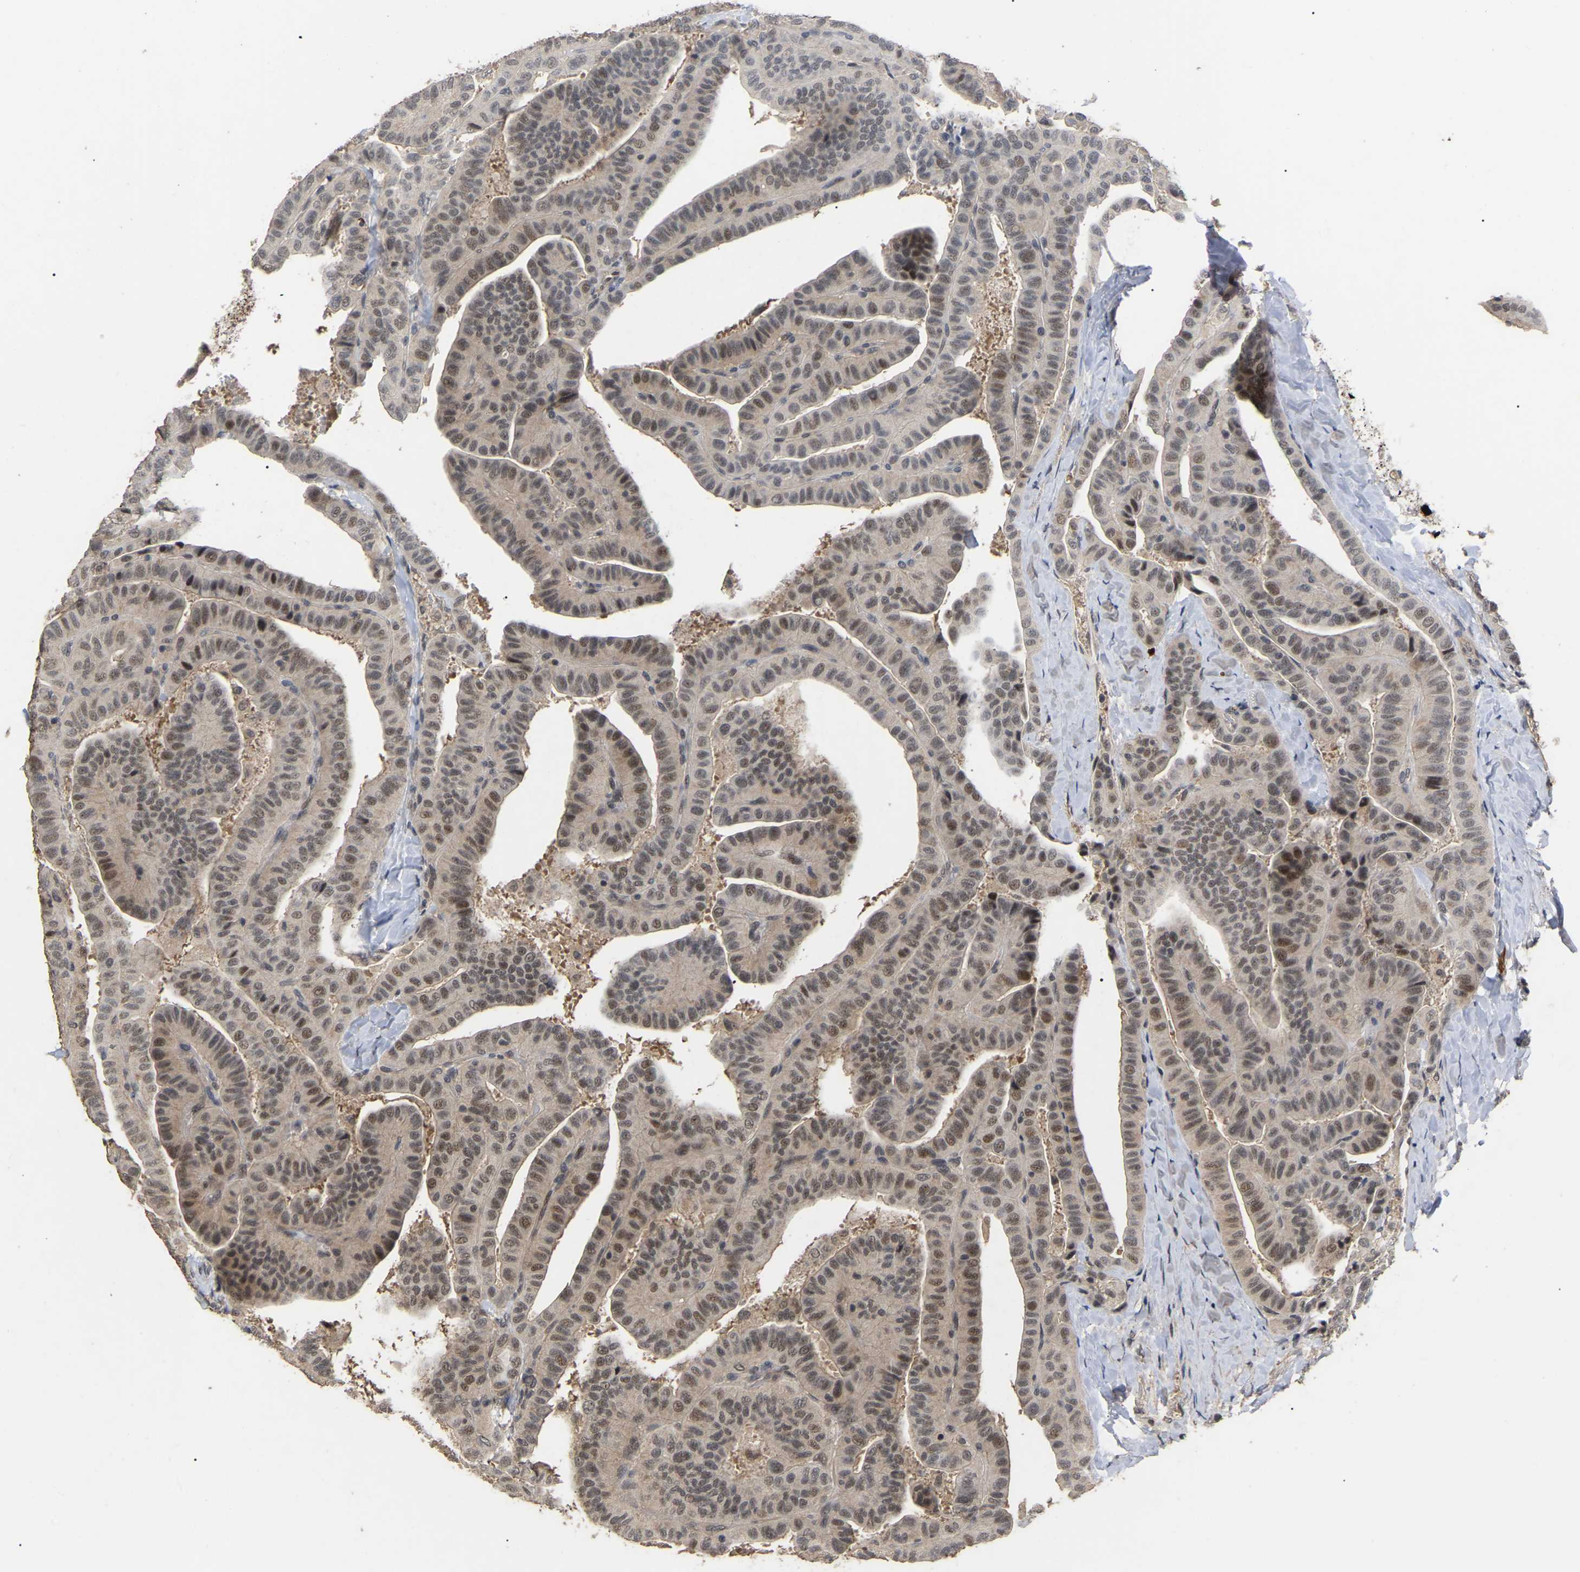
{"staining": {"intensity": "weak", "quantity": ">75%", "location": "nuclear"}, "tissue": "thyroid cancer", "cell_type": "Tumor cells", "image_type": "cancer", "snomed": [{"axis": "morphology", "description": "Papillary adenocarcinoma, NOS"}, {"axis": "topography", "description": "Thyroid gland"}], "caption": "Immunohistochemistry (IHC) photomicrograph of neoplastic tissue: human thyroid cancer stained using immunohistochemistry (IHC) displays low levels of weak protein expression localized specifically in the nuclear of tumor cells, appearing as a nuclear brown color.", "gene": "JAZF1", "patient": {"sex": "male", "age": 77}}